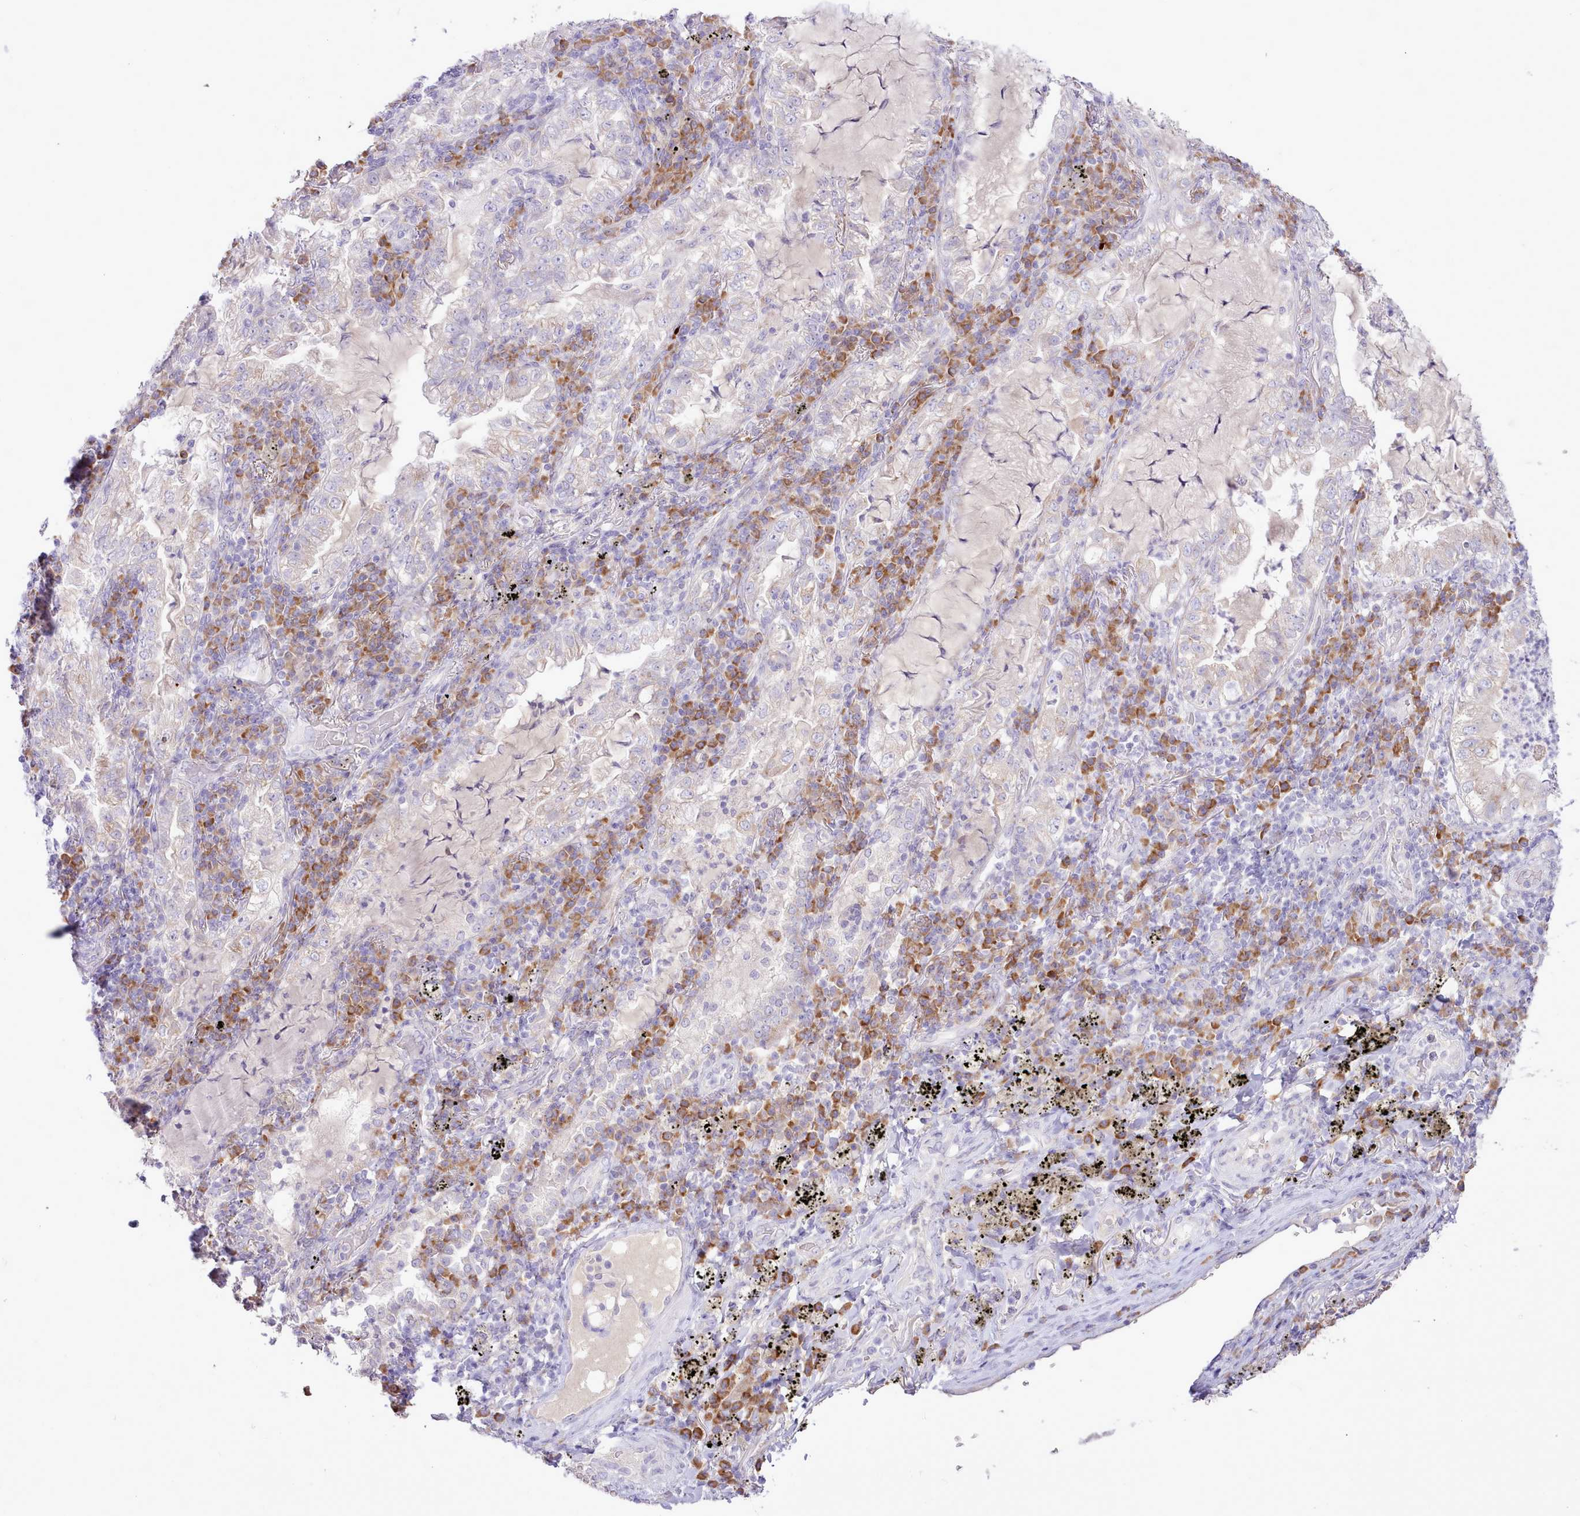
{"staining": {"intensity": "negative", "quantity": "none", "location": "none"}, "tissue": "lung cancer", "cell_type": "Tumor cells", "image_type": "cancer", "snomed": [{"axis": "morphology", "description": "Adenocarcinoma, NOS"}, {"axis": "topography", "description": "Lung"}], "caption": "Tumor cells show no significant staining in adenocarcinoma (lung).", "gene": "CCL1", "patient": {"sex": "female", "age": 73}}